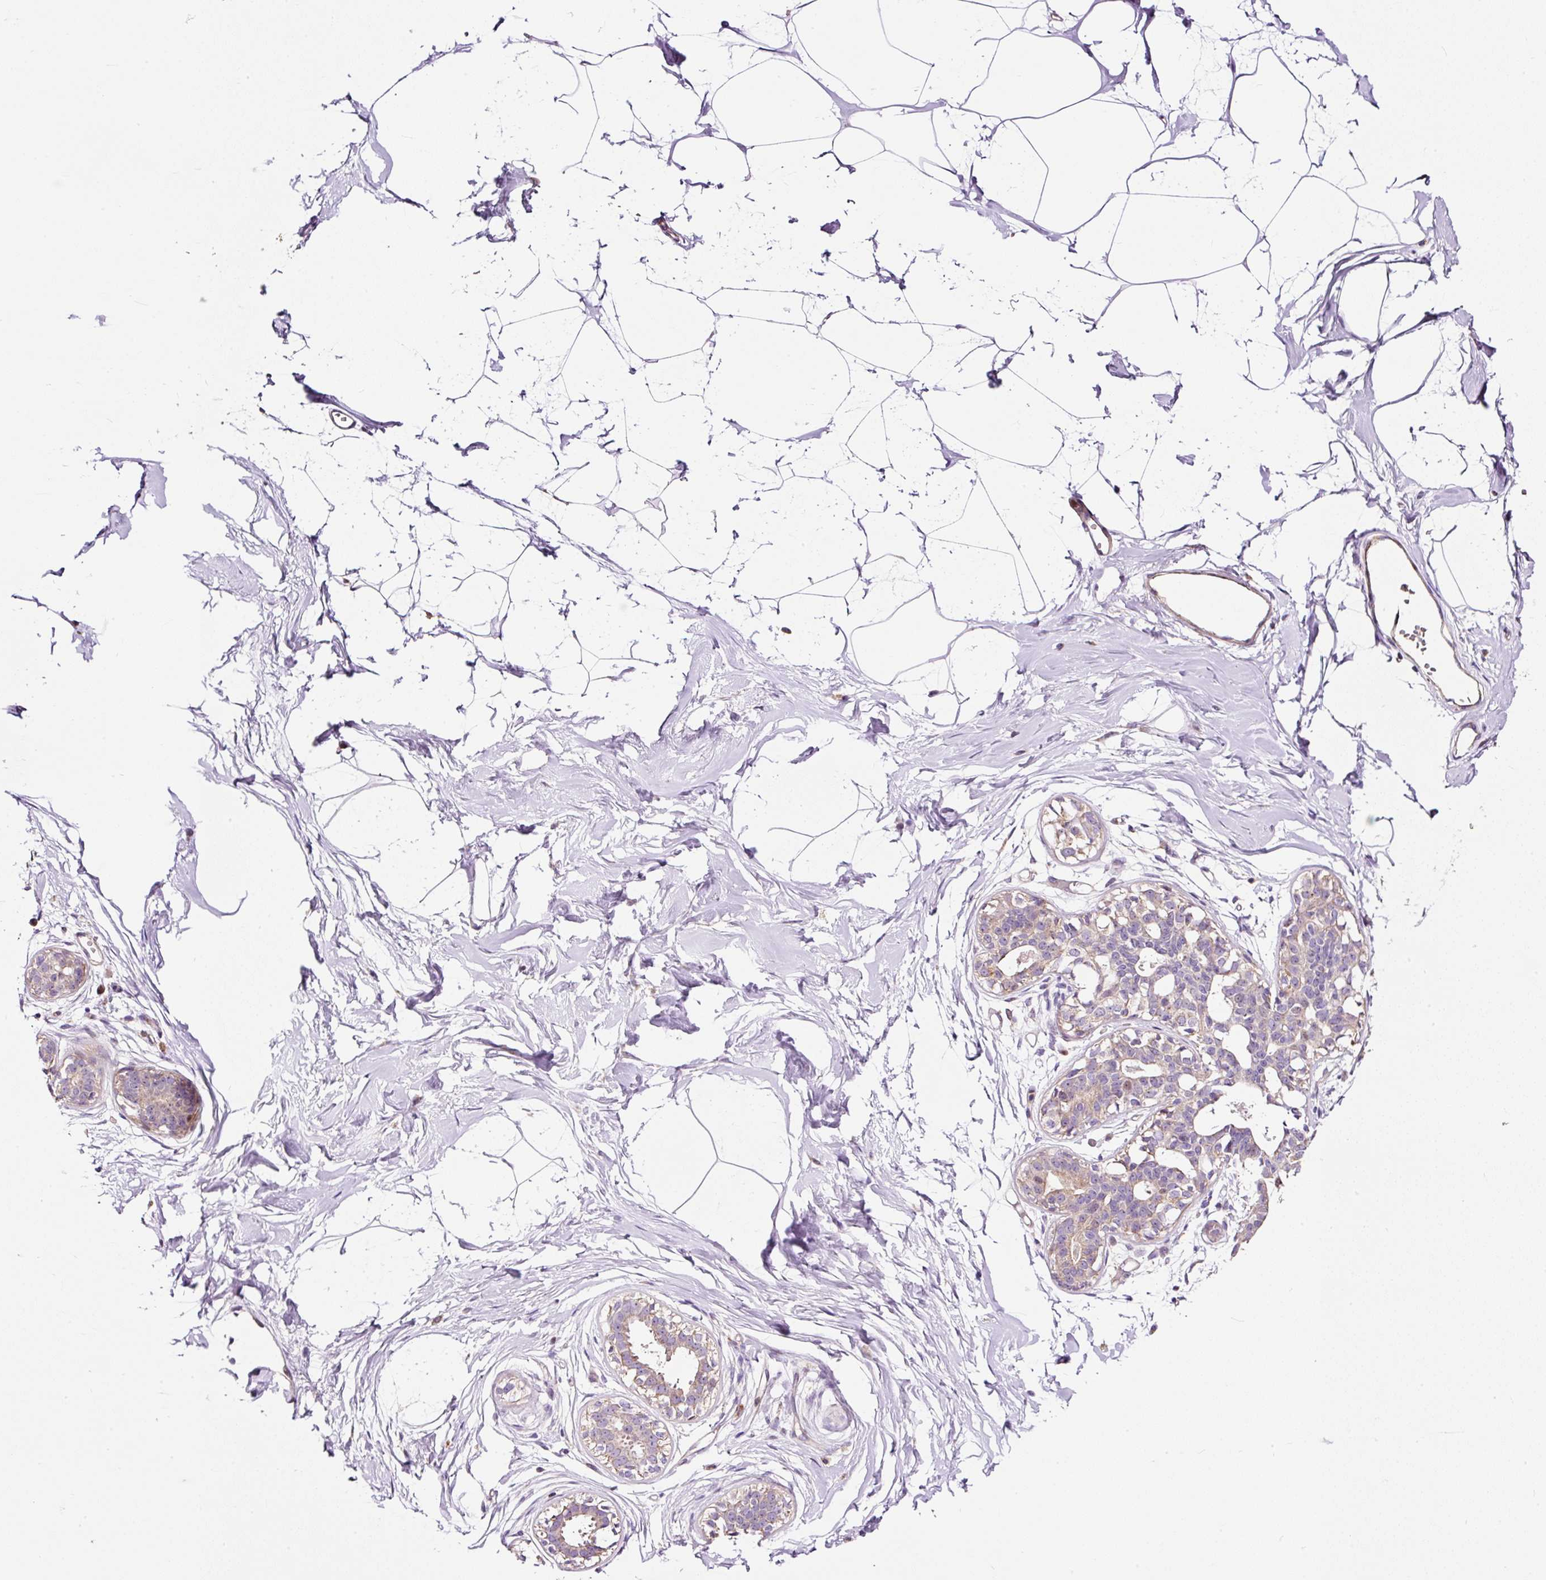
{"staining": {"intensity": "negative", "quantity": "none", "location": "none"}, "tissue": "breast", "cell_type": "Adipocytes", "image_type": "normal", "snomed": [{"axis": "morphology", "description": "Normal tissue, NOS"}, {"axis": "topography", "description": "Breast"}], "caption": "Photomicrograph shows no significant protein expression in adipocytes of benign breast. (DAB immunohistochemistry (IHC) visualized using brightfield microscopy, high magnification).", "gene": "BOLA3", "patient": {"sex": "female", "age": 45}}